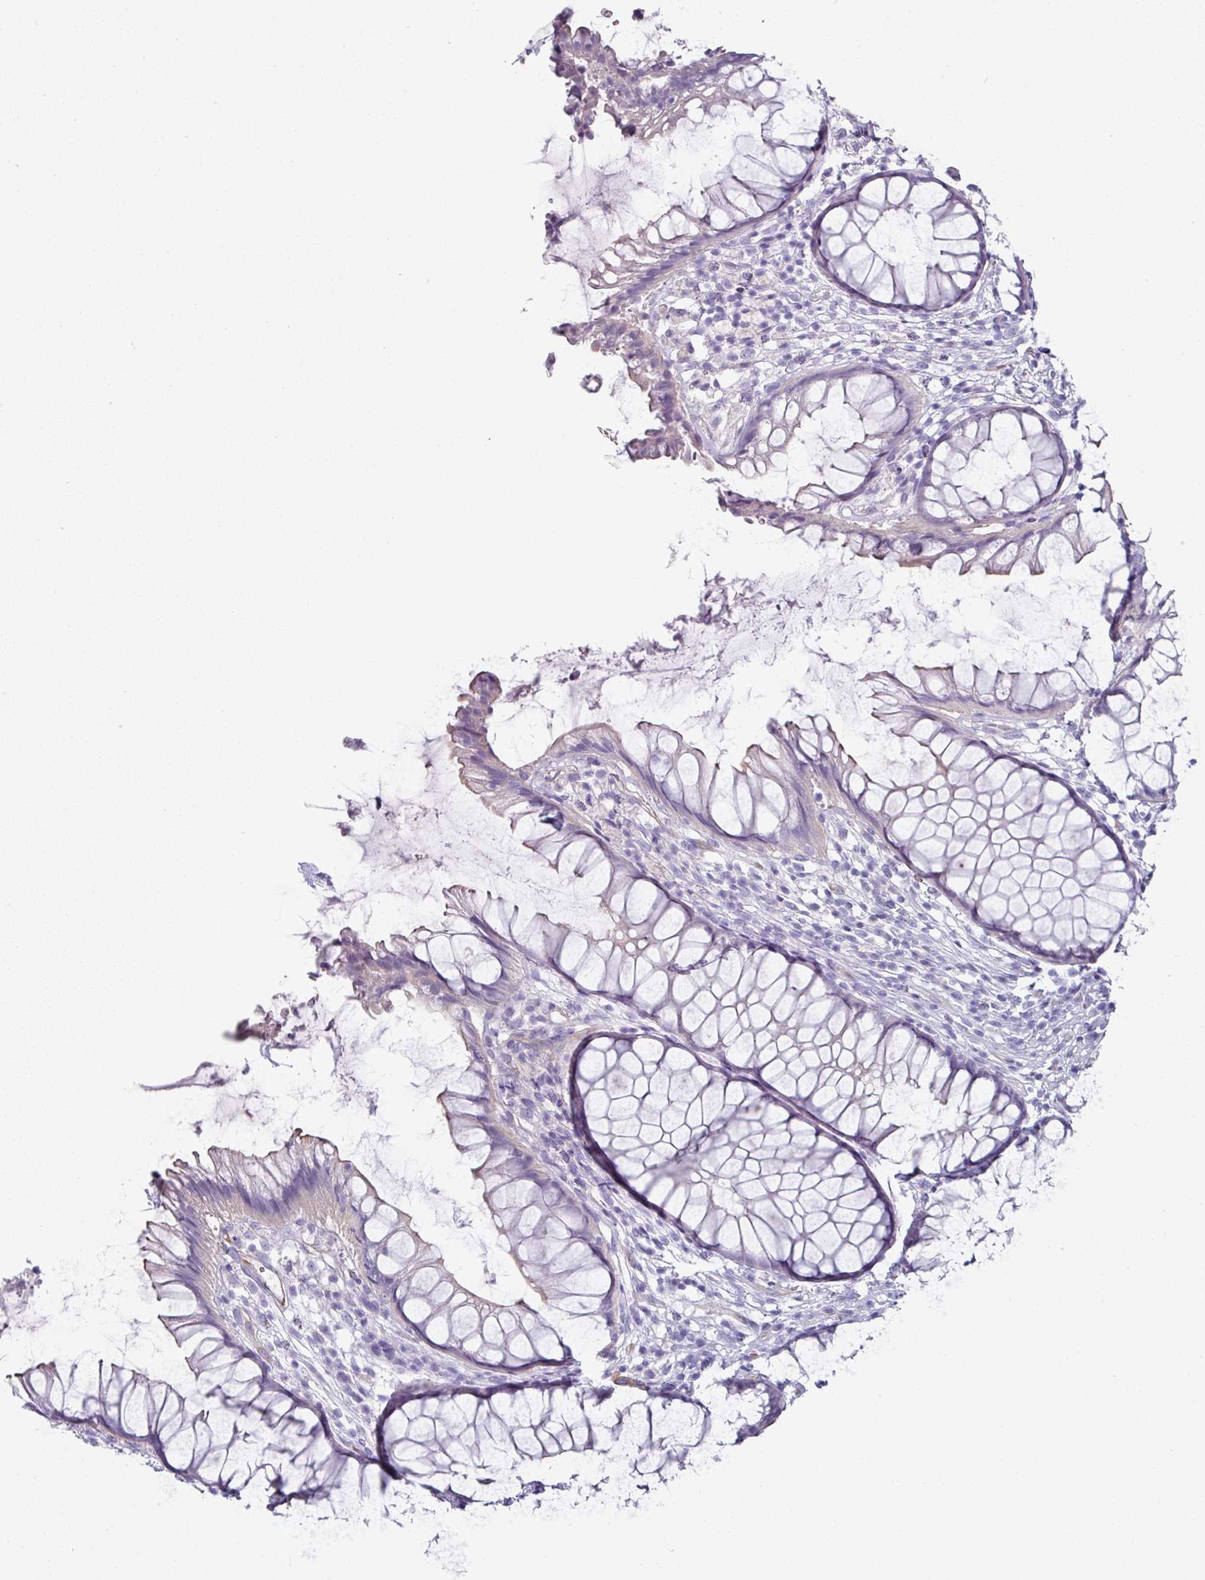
{"staining": {"intensity": "negative", "quantity": "none", "location": "none"}, "tissue": "rectum", "cell_type": "Glandular cells", "image_type": "normal", "snomed": [{"axis": "morphology", "description": "Normal tissue, NOS"}, {"axis": "topography", "description": "Smooth muscle"}, {"axis": "topography", "description": "Rectum"}], "caption": "Human rectum stained for a protein using immunohistochemistry (IHC) exhibits no staining in glandular cells.", "gene": "SLC17A7", "patient": {"sex": "male", "age": 53}}